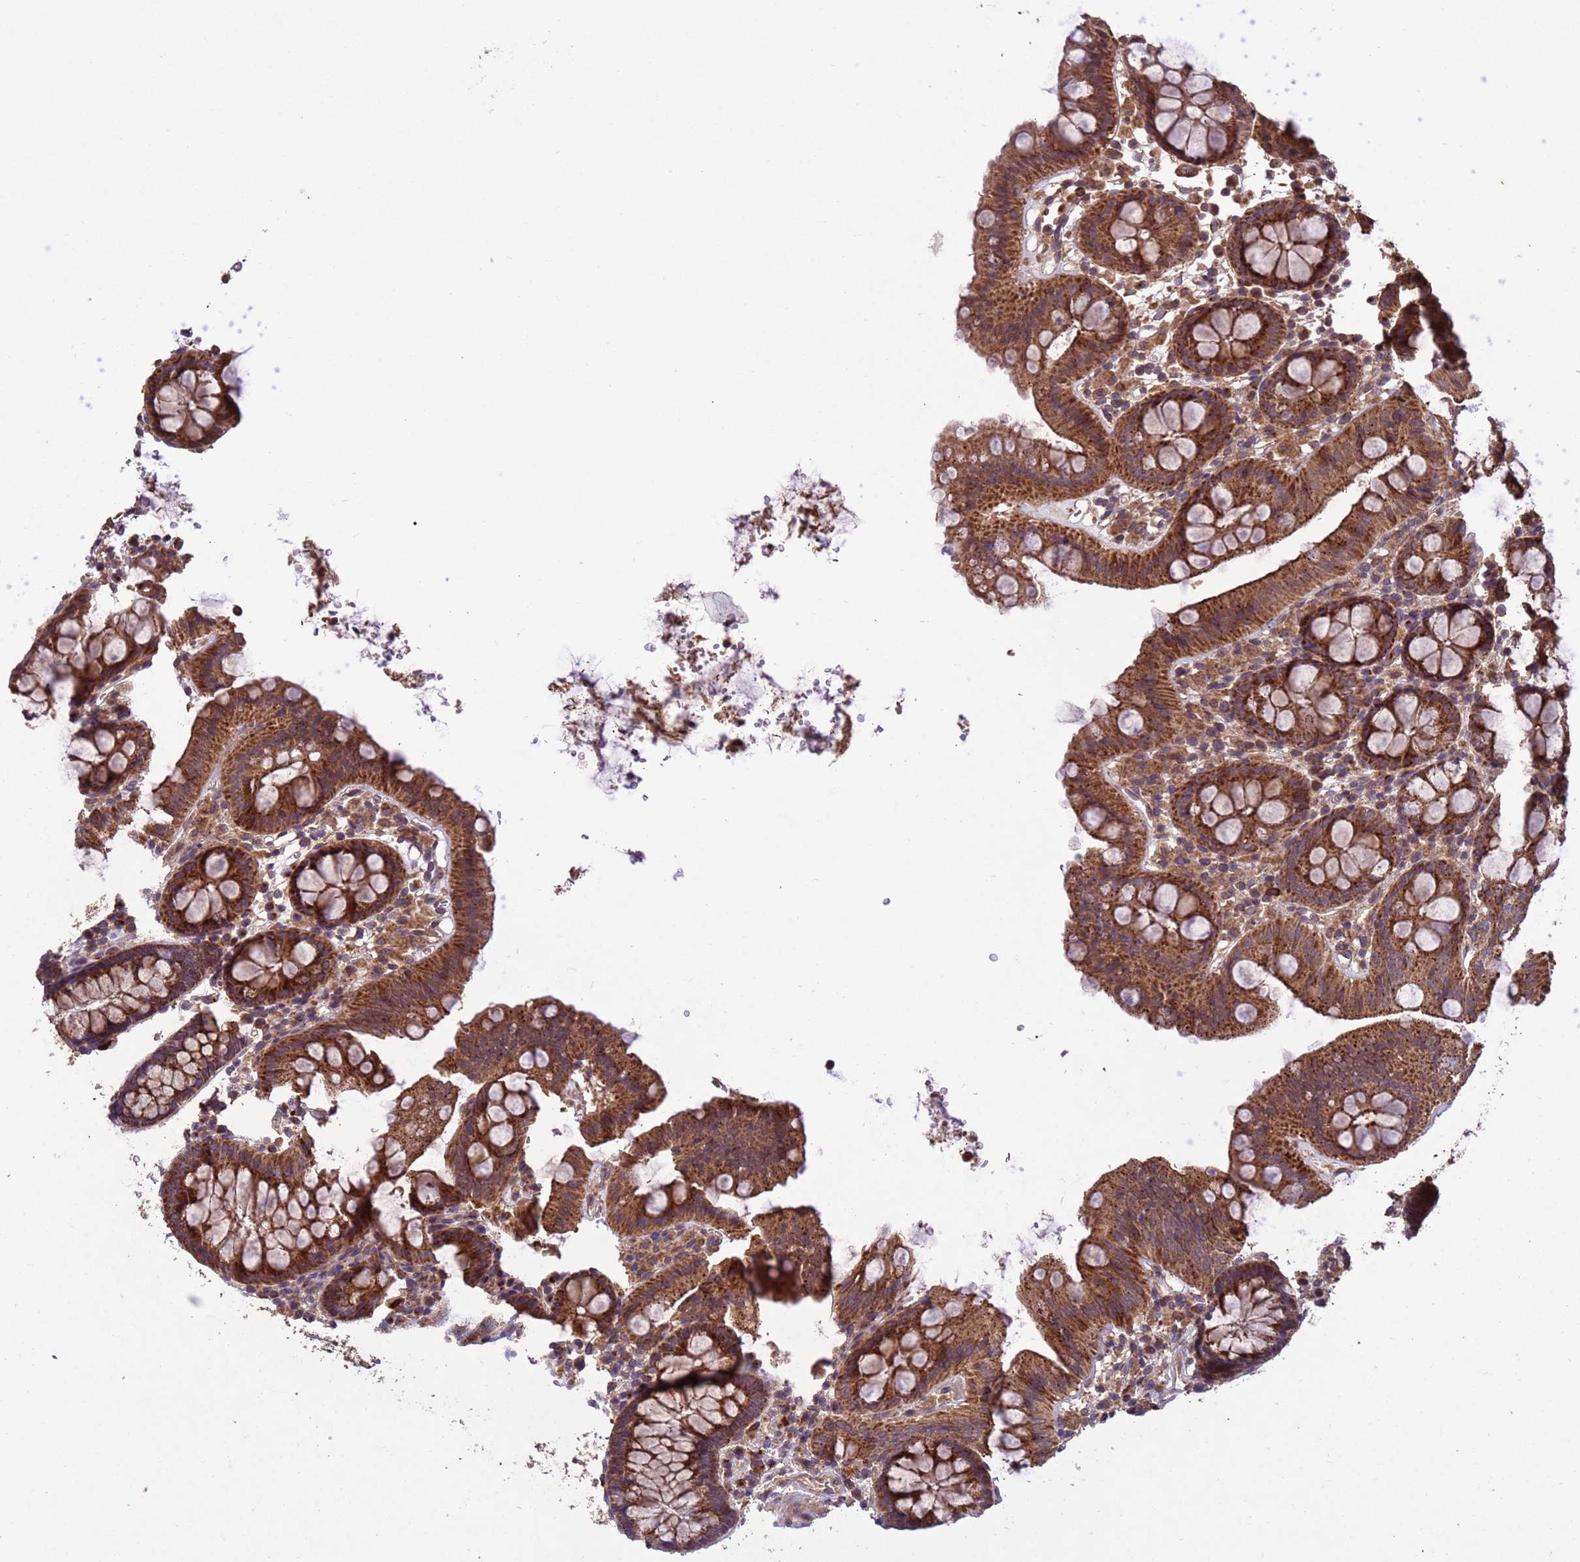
{"staining": {"intensity": "moderate", "quantity": ">75%", "location": "cytoplasmic/membranous"}, "tissue": "colon", "cell_type": "Endothelial cells", "image_type": "normal", "snomed": [{"axis": "morphology", "description": "Normal tissue, NOS"}, {"axis": "topography", "description": "Colon"}], "caption": "Immunohistochemistry histopathology image of benign colon: human colon stained using immunohistochemistry (IHC) demonstrates medium levels of moderate protein expression localized specifically in the cytoplasmic/membranous of endothelial cells, appearing as a cytoplasmic/membranous brown color.", "gene": "FASTKD1", "patient": {"sex": "male", "age": 75}}